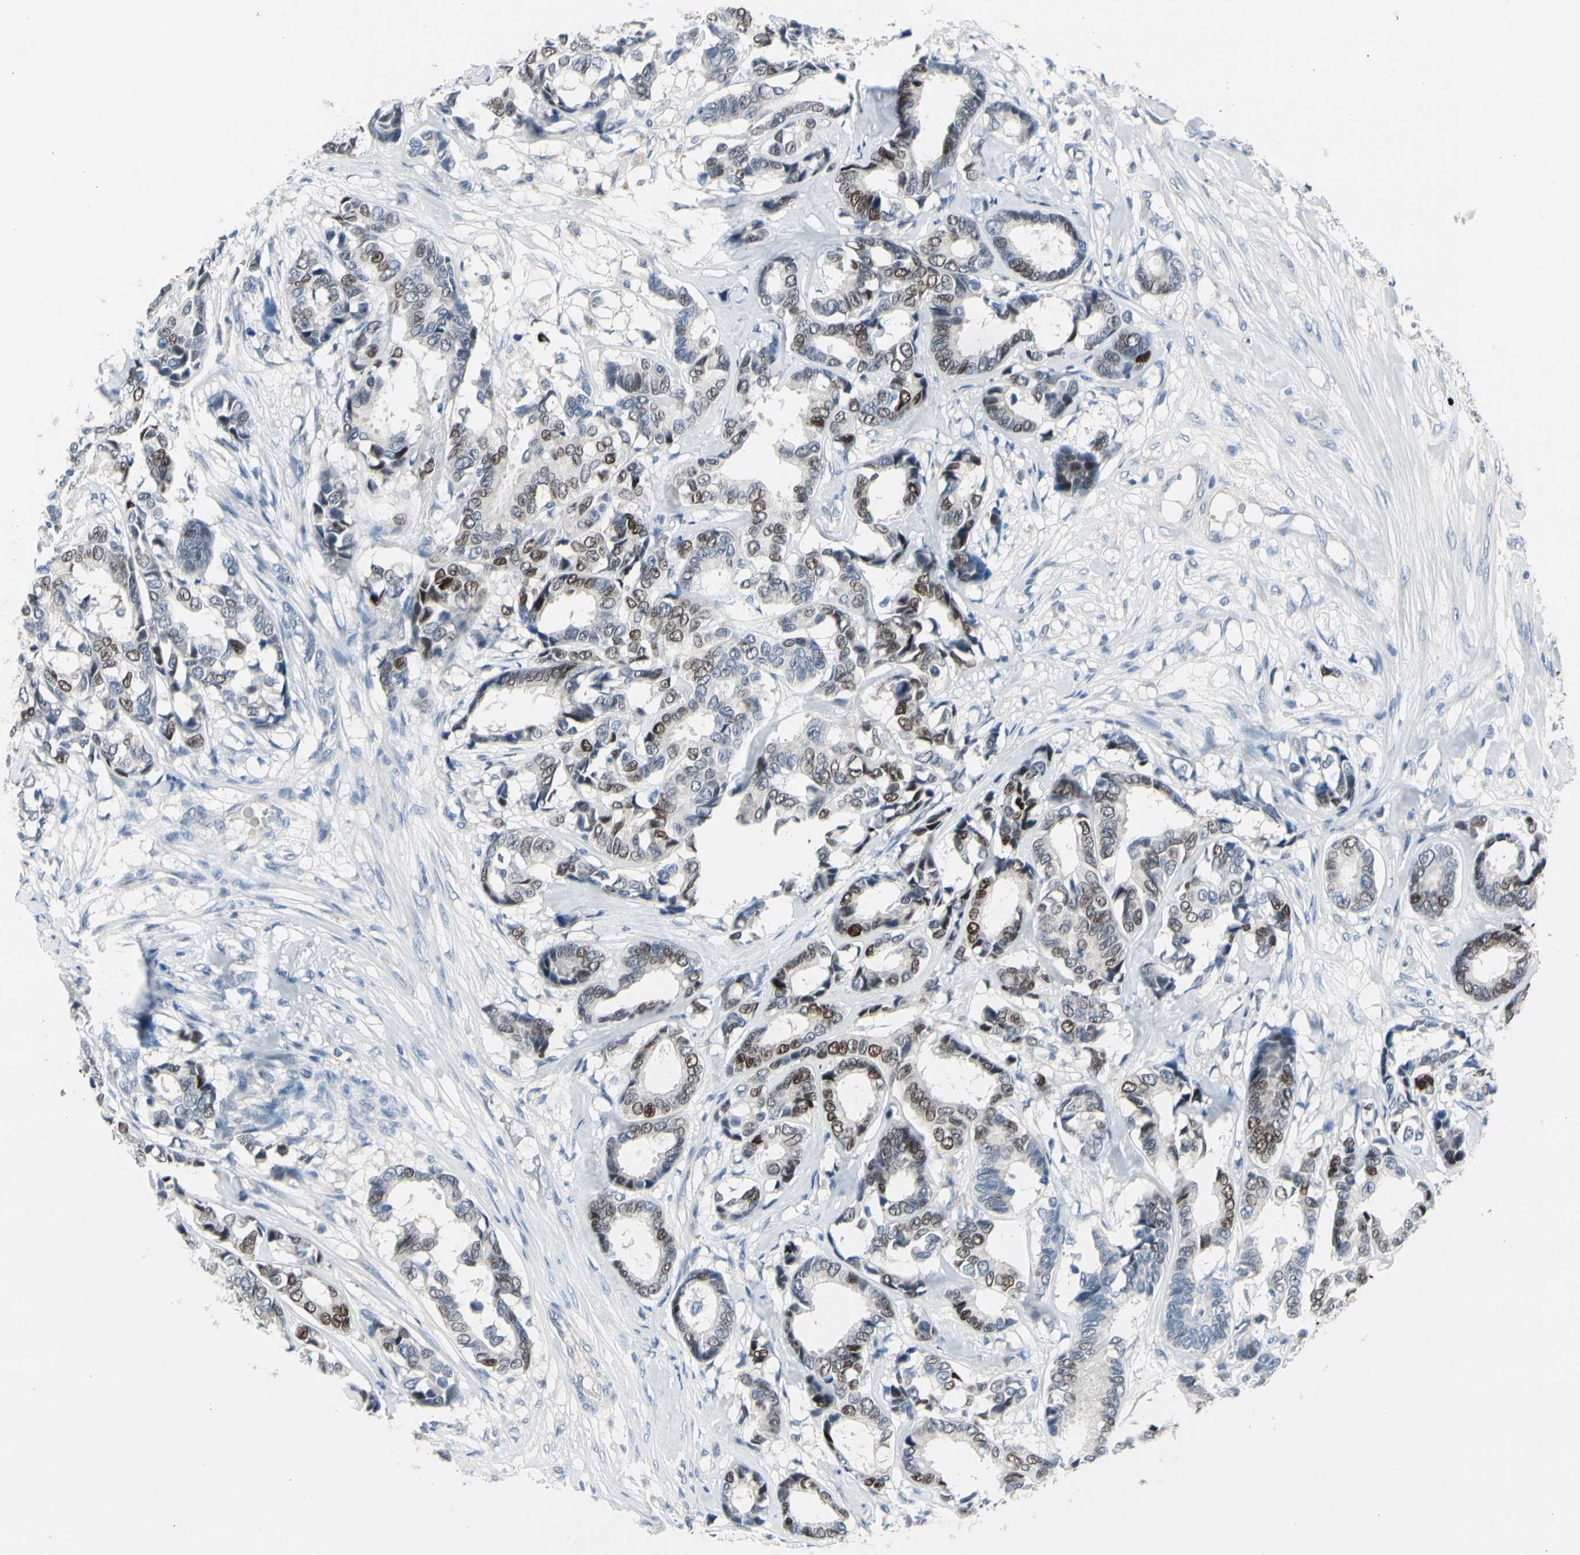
{"staining": {"intensity": "moderate", "quantity": "25%-75%", "location": "nuclear"}, "tissue": "breast cancer", "cell_type": "Tumor cells", "image_type": "cancer", "snomed": [{"axis": "morphology", "description": "Duct carcinoma"}, {"axis": "topography", "description": "Breast"}], "caption": "Immunohistochemical staining of breast cancer demonstrates moderate nuclear protein expression in about 25%-75% of tumor cells.", "gene": "PGR", "patient": {"sex": "female", "age": 87}}